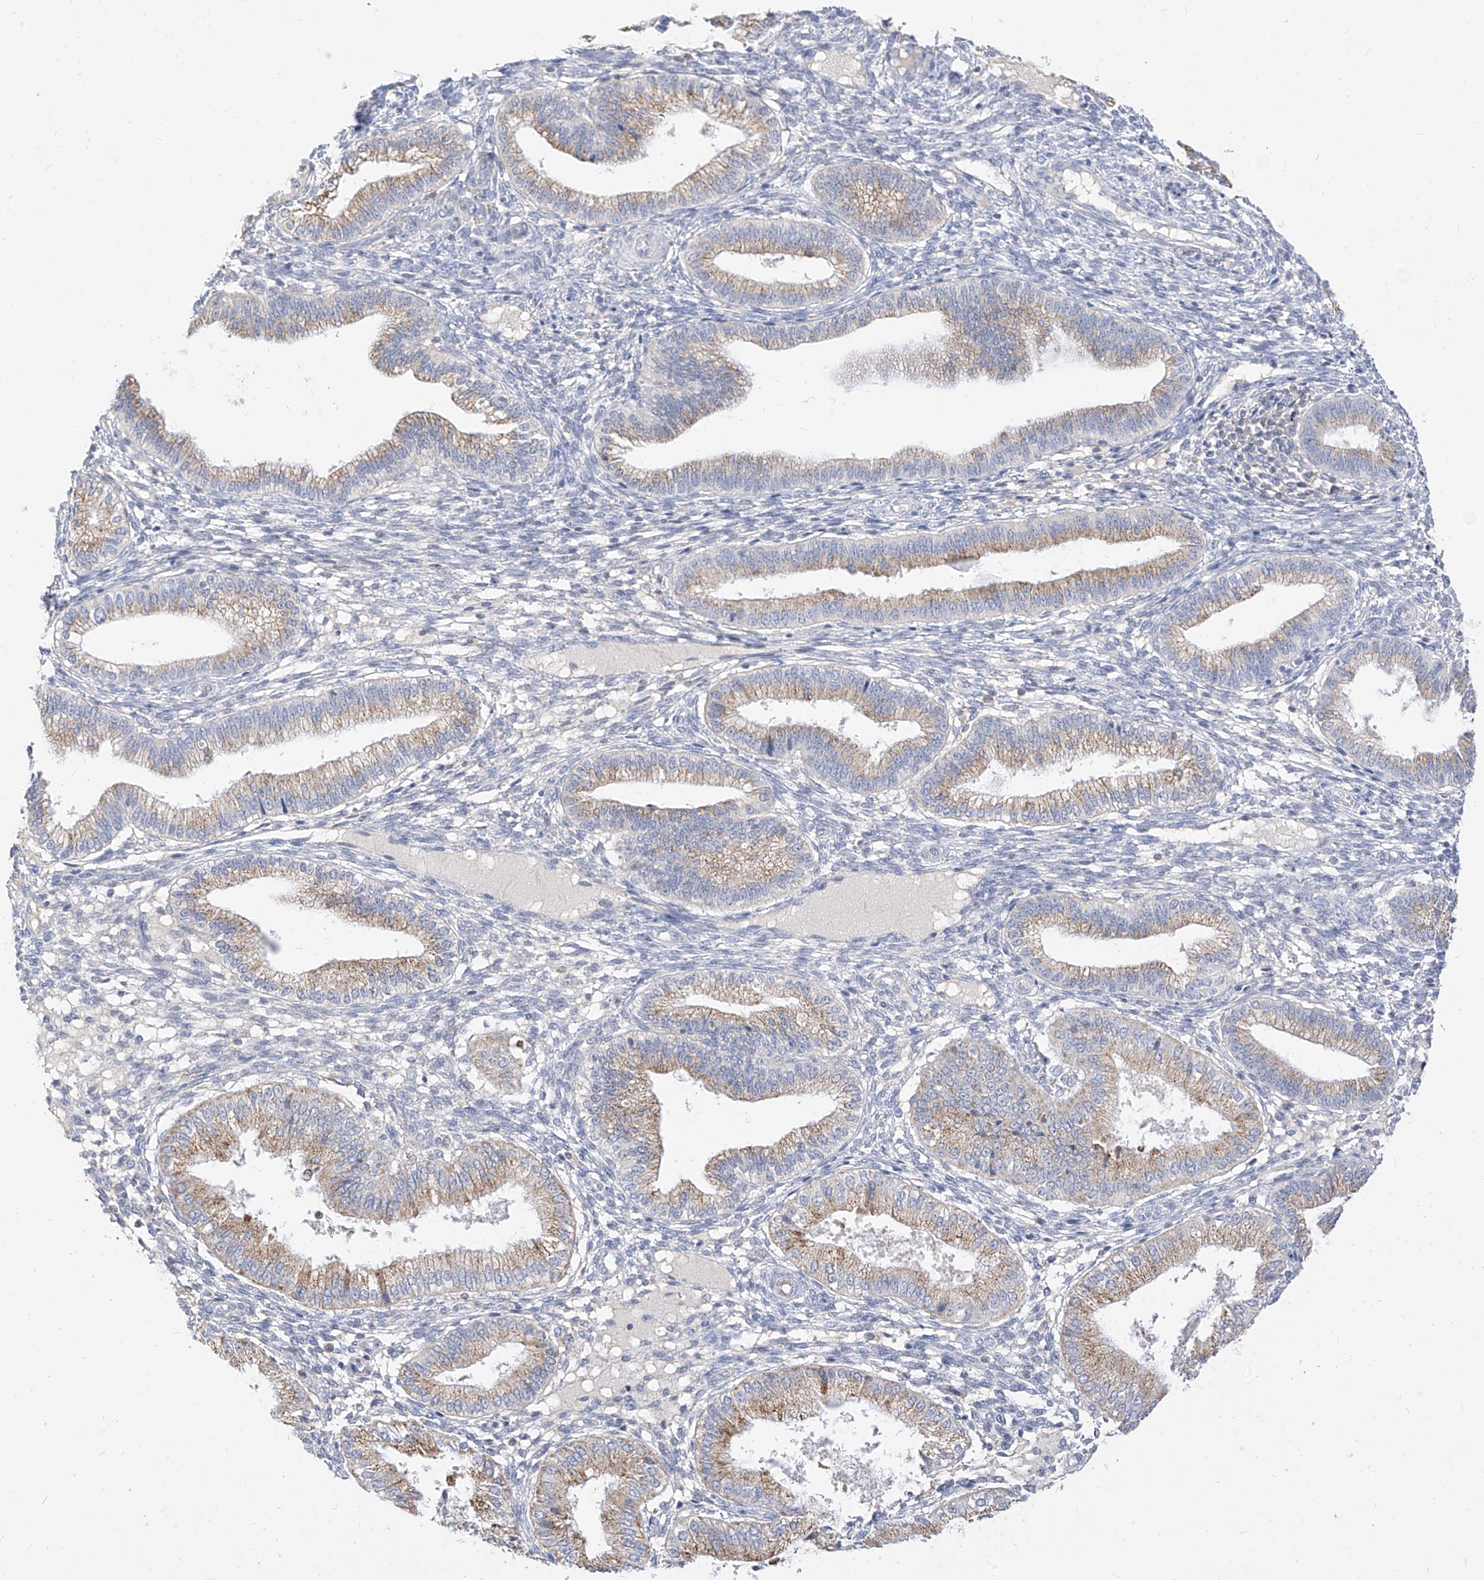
{"staining": {"intensity": "negative", "quantity": "none", "location": "none"}, "tissue": "endometrium", "cell_type": "Cells in endometrial stroma", "image_type": "normal", "snomed": [{"axis": "morphology", "description": "Normal tissue, NOS"}, {"axis": "topography", "description": "Endometrium"}], "caption": "Immunohistochemistry micrograph of benign endometrium stained for a protein (brown), which displays no expression in cells in endometrial stroma.", "gene": "RASA2", "patient": {"sex": "female", "age": 39}}